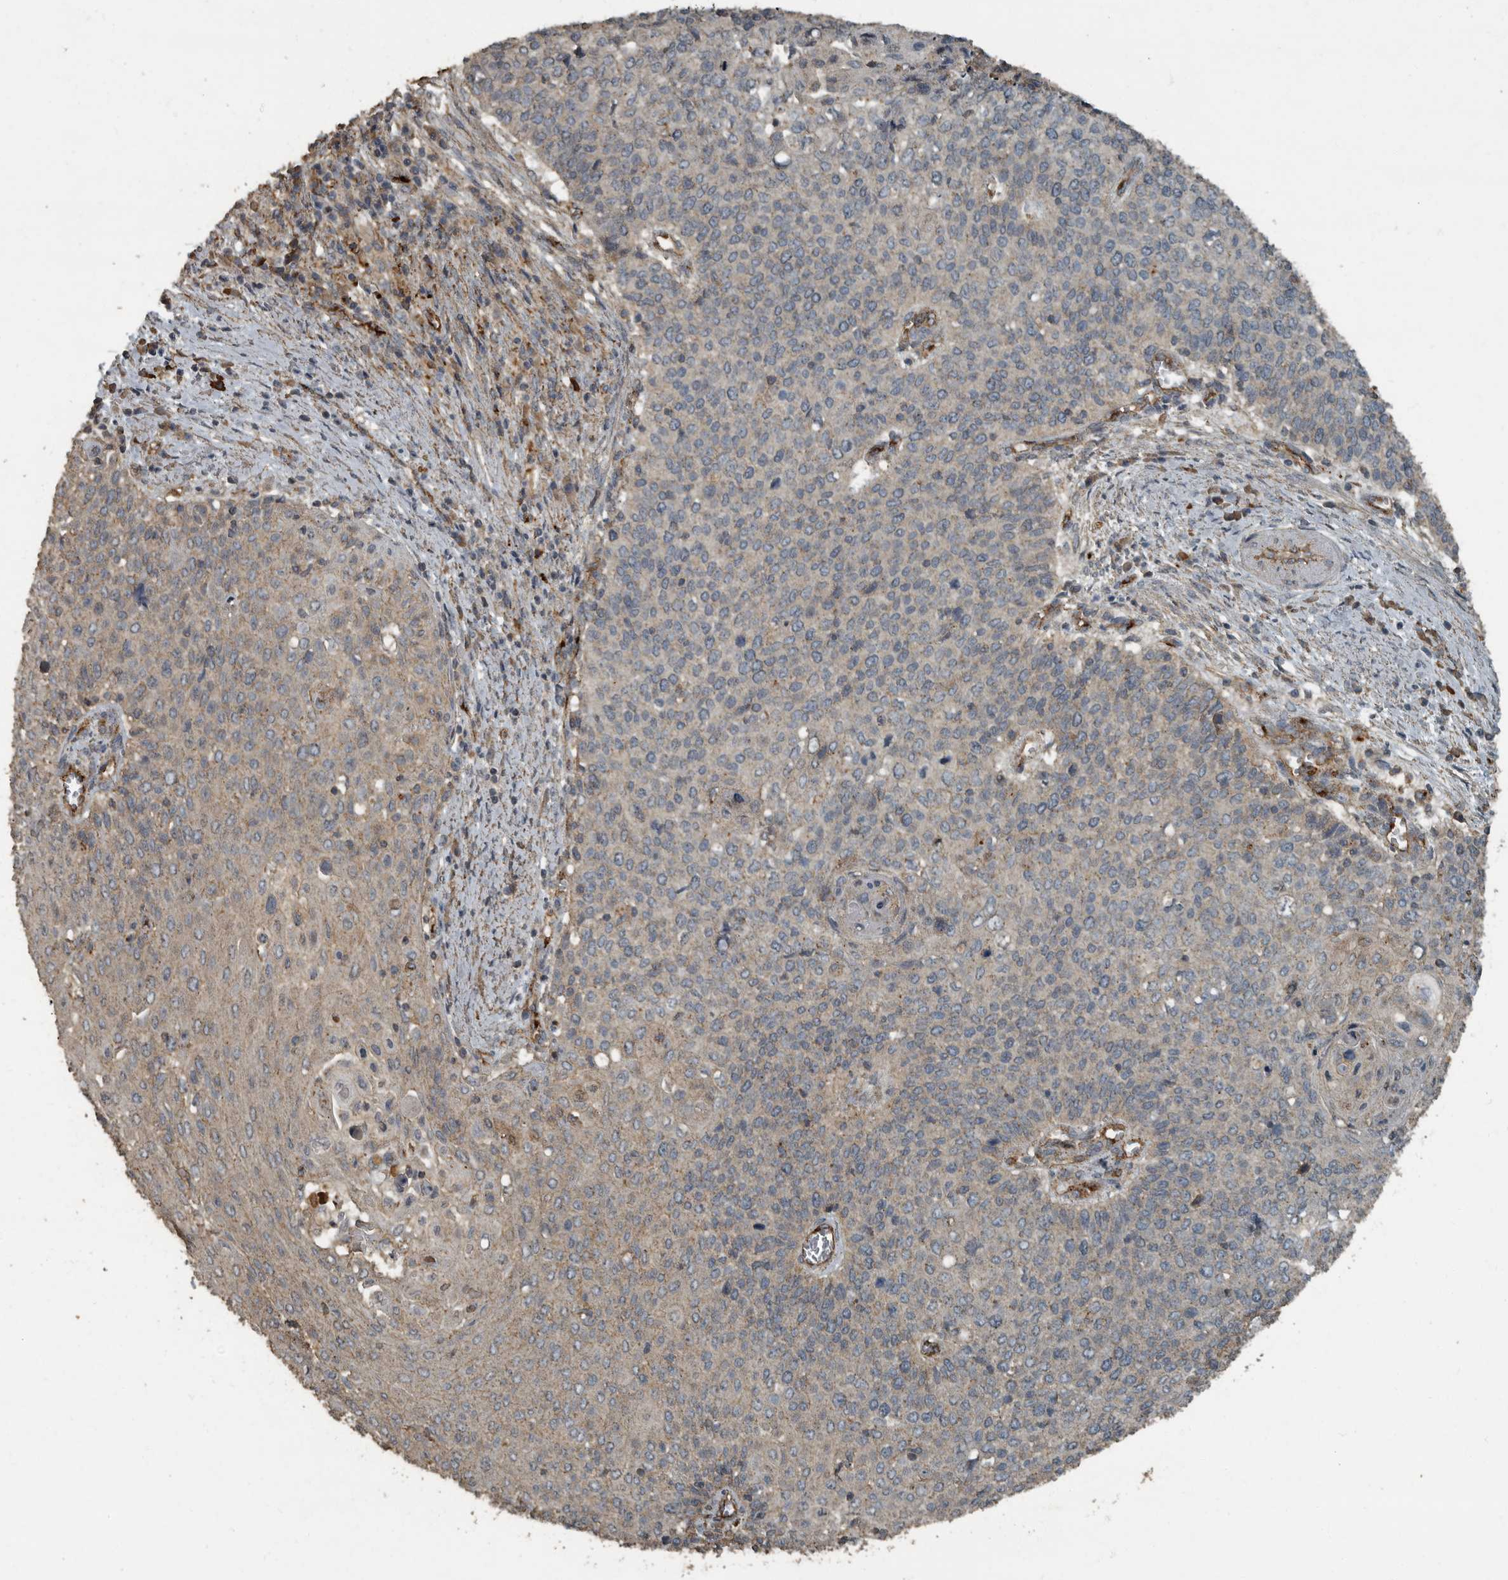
{"staining": {"intensity": "negative", "quantity": "none", "location": "none"}, "tissue": "cervical cancer", "cell_type": "Tumor cells", "image_type": "cancer", "snomed": [{"axis": "morphology", "description": "Squamous cell carcinoma, NOS"}, {"axis": "topography", "description": "Cervix"}], "caption": "The photomicrograph reveals no staining of tumor cells in squamous cell carcinoma (cervical). (Brightfield microscopy of DAB (3,3'-diaminobenzidine) IHC at high magnification).", "gene": "IL15RA", "patient": {"sex": "female", "age": 39}}